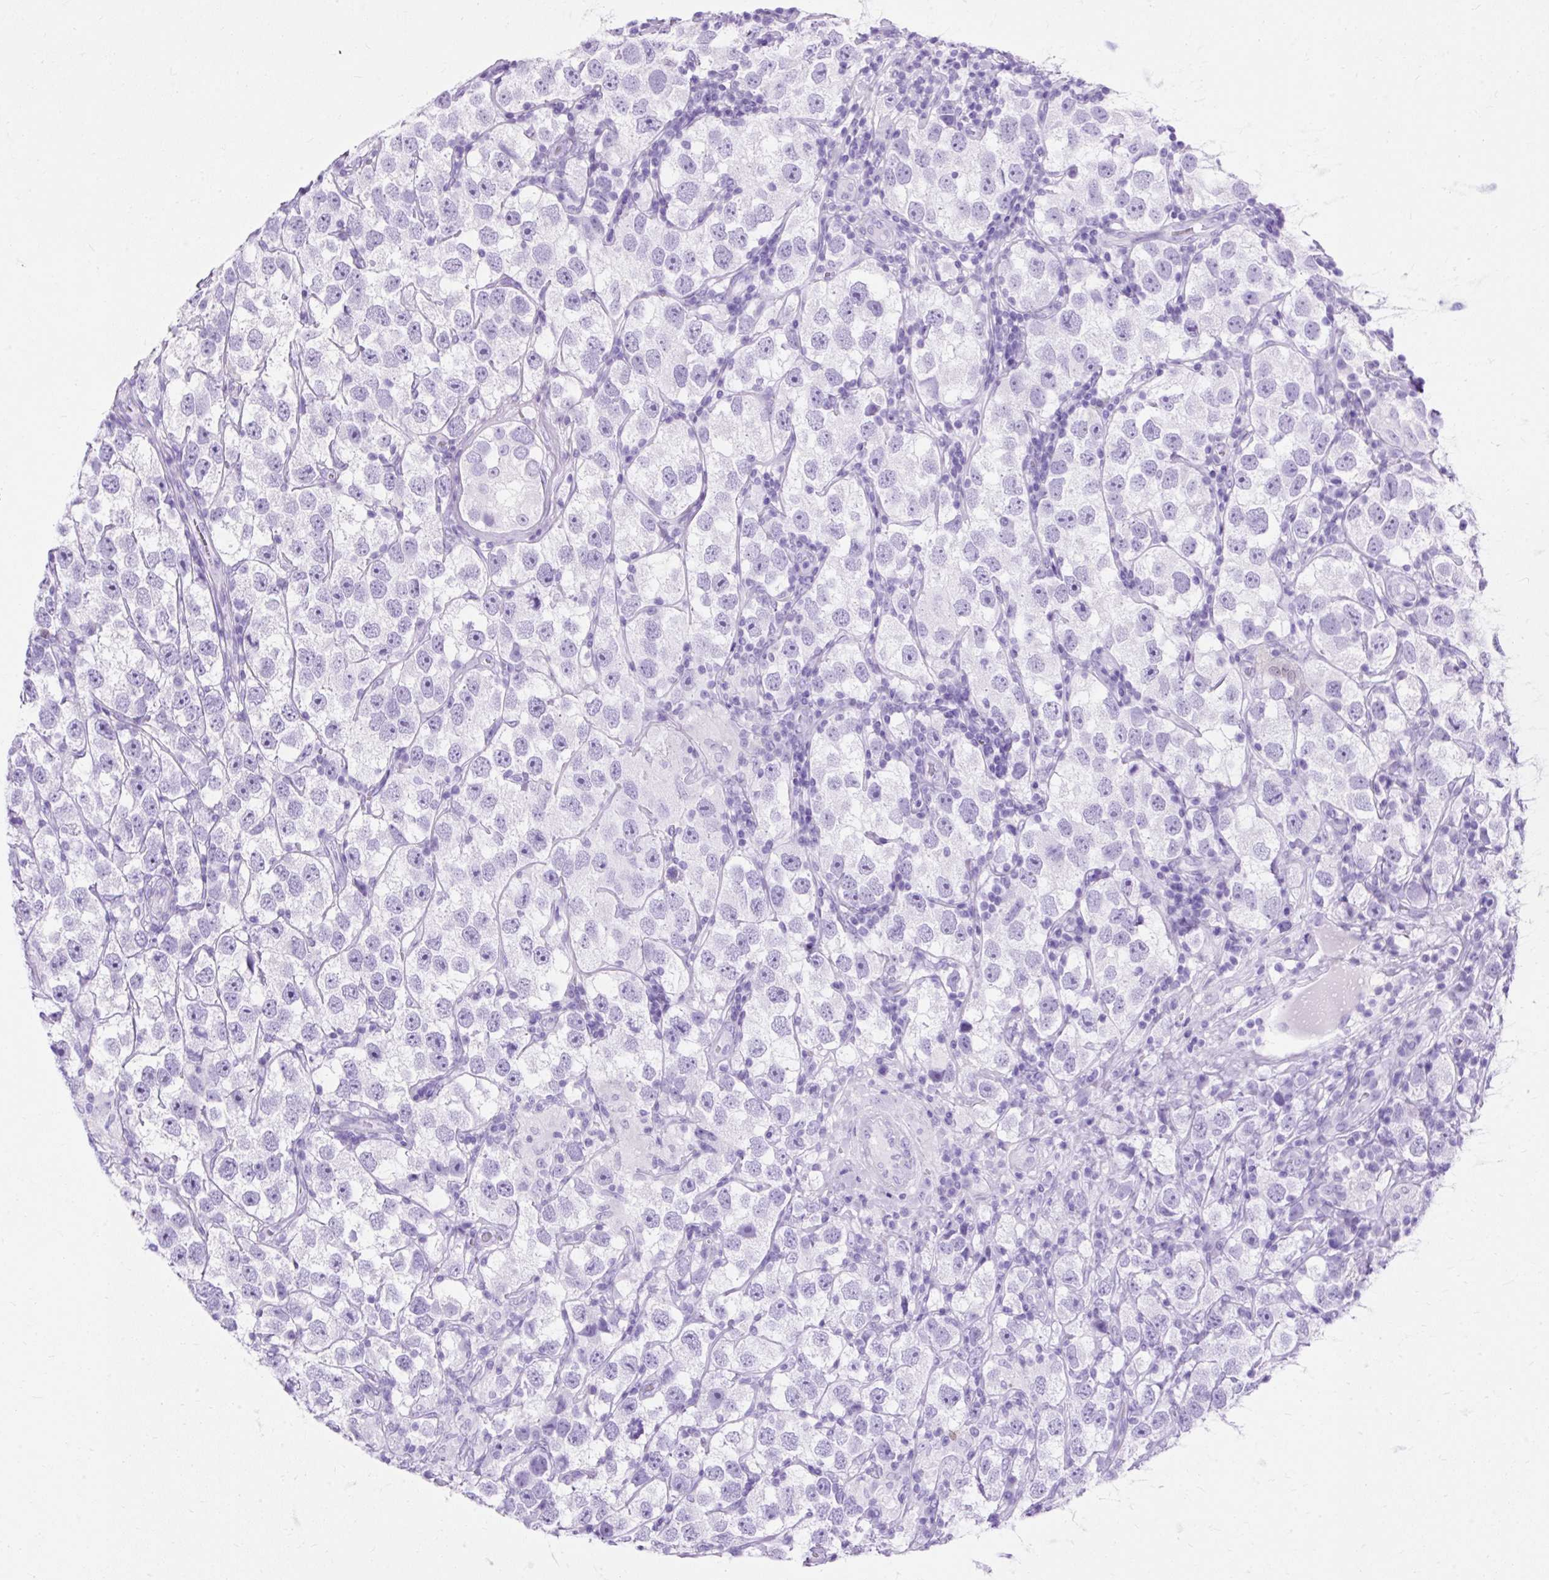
{"staining": {"intensity": "negative", "quantity": "none", "location": "none"}, "tissue": "testis cancer", "cell_type": "Tumor cells", "image_type": "cancer", "snomed": [{"axis": "morphology", "description": "Seminoma, NOS"}, {"axis": "topography", "description": "Testis"}], "caption": "Seminoma (testis) was stained to show a protein in brown. There is no significant staining in tumor cells.", "gene": "PVALB", "patient": {"sex": "male", "age": 26}}